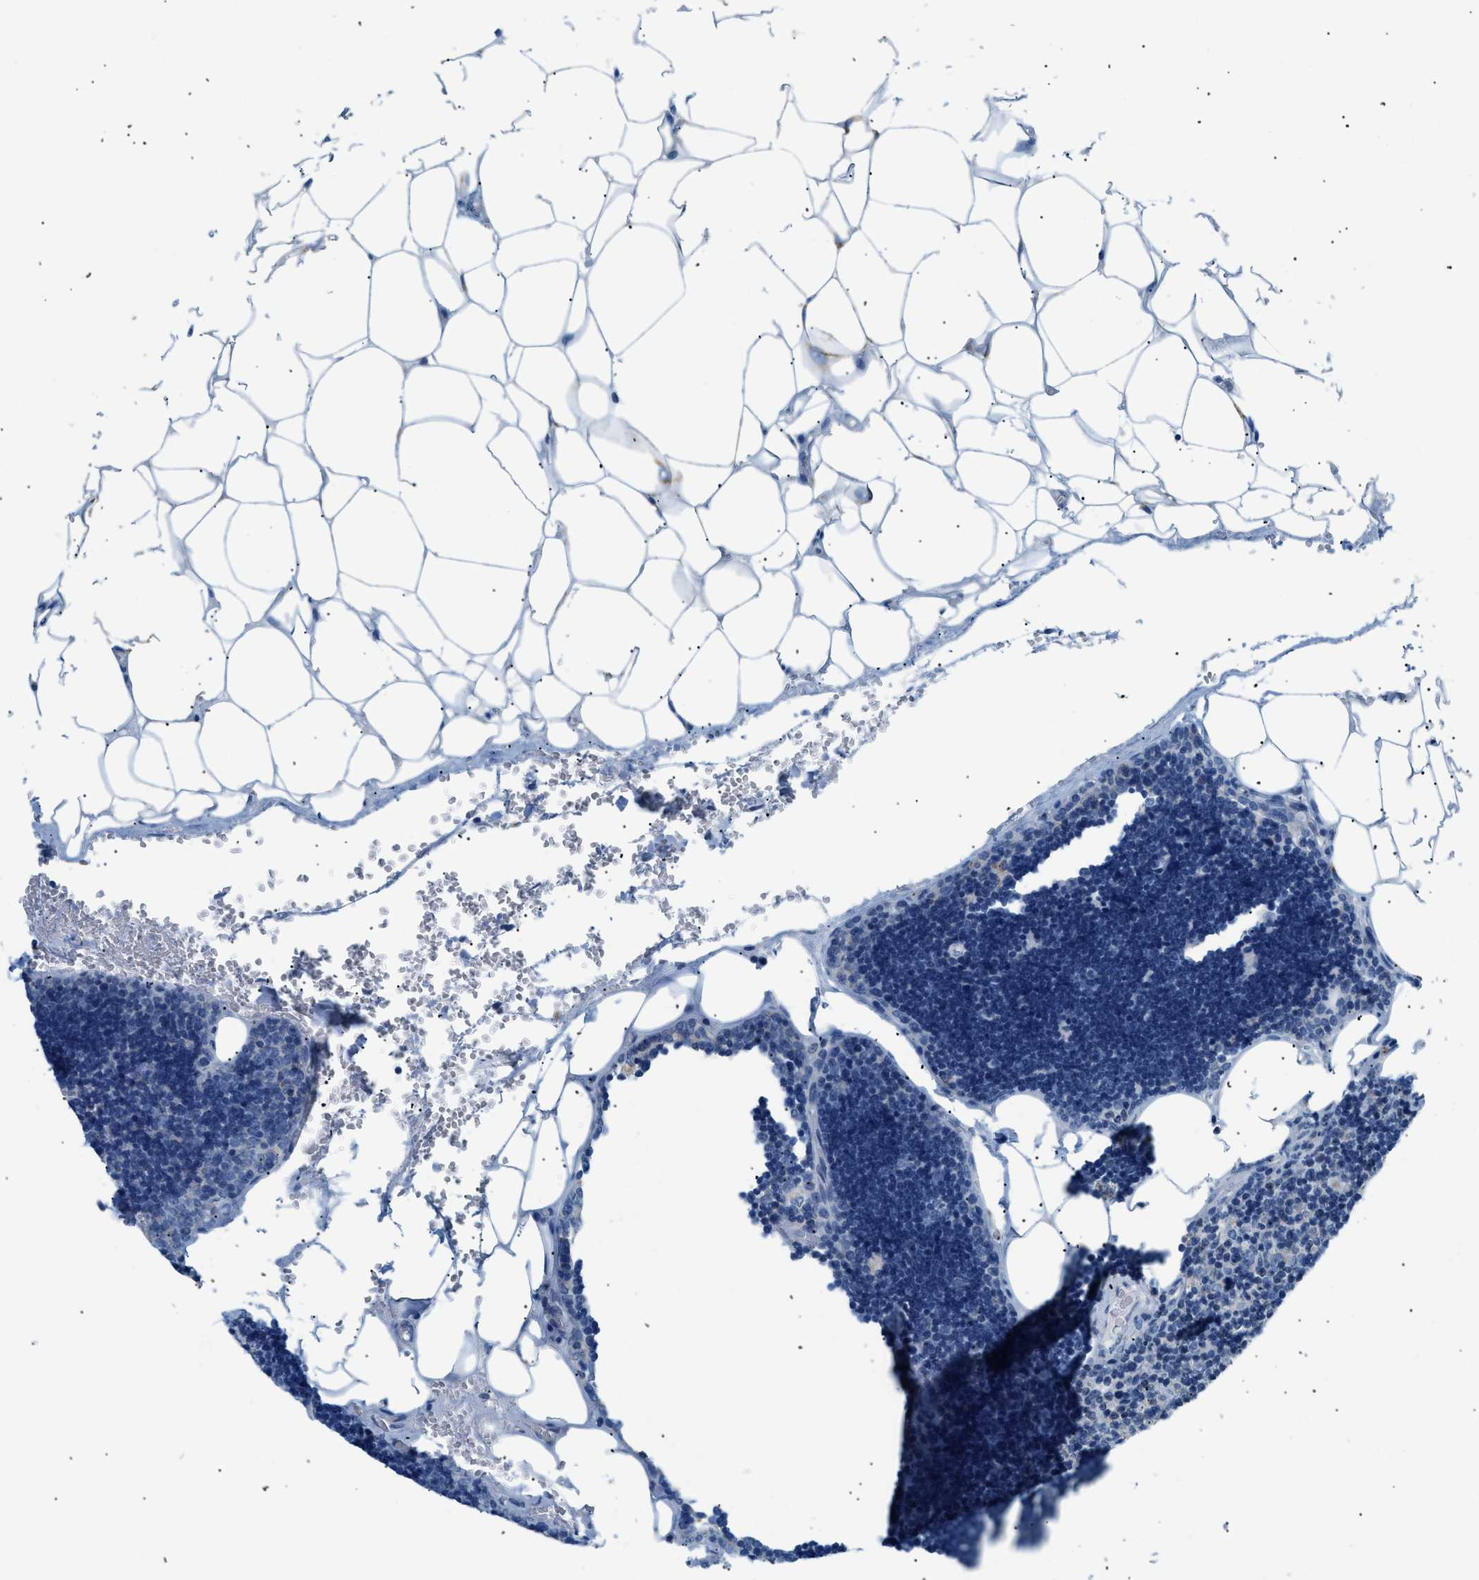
{"staining": {"intensity": "negative", "quantity": "none", "location": "none"}, "tissue": "lymph node", "cell_type": "Germinal center cells", "image_type": "normal", "snomed": [{"axis": "morphology", "description": "Normal tissue, NOS"}, {"axis": "topography", "description": "Lymph node"}], "caption": "A high-resolution histopathology image shows immunohistochemistry staining of unremarkable lymph node, which reveals no significant positivity in germinal center cells.", "gene": "ILDR1", "patient": {"sex": "male", "age": 33}}